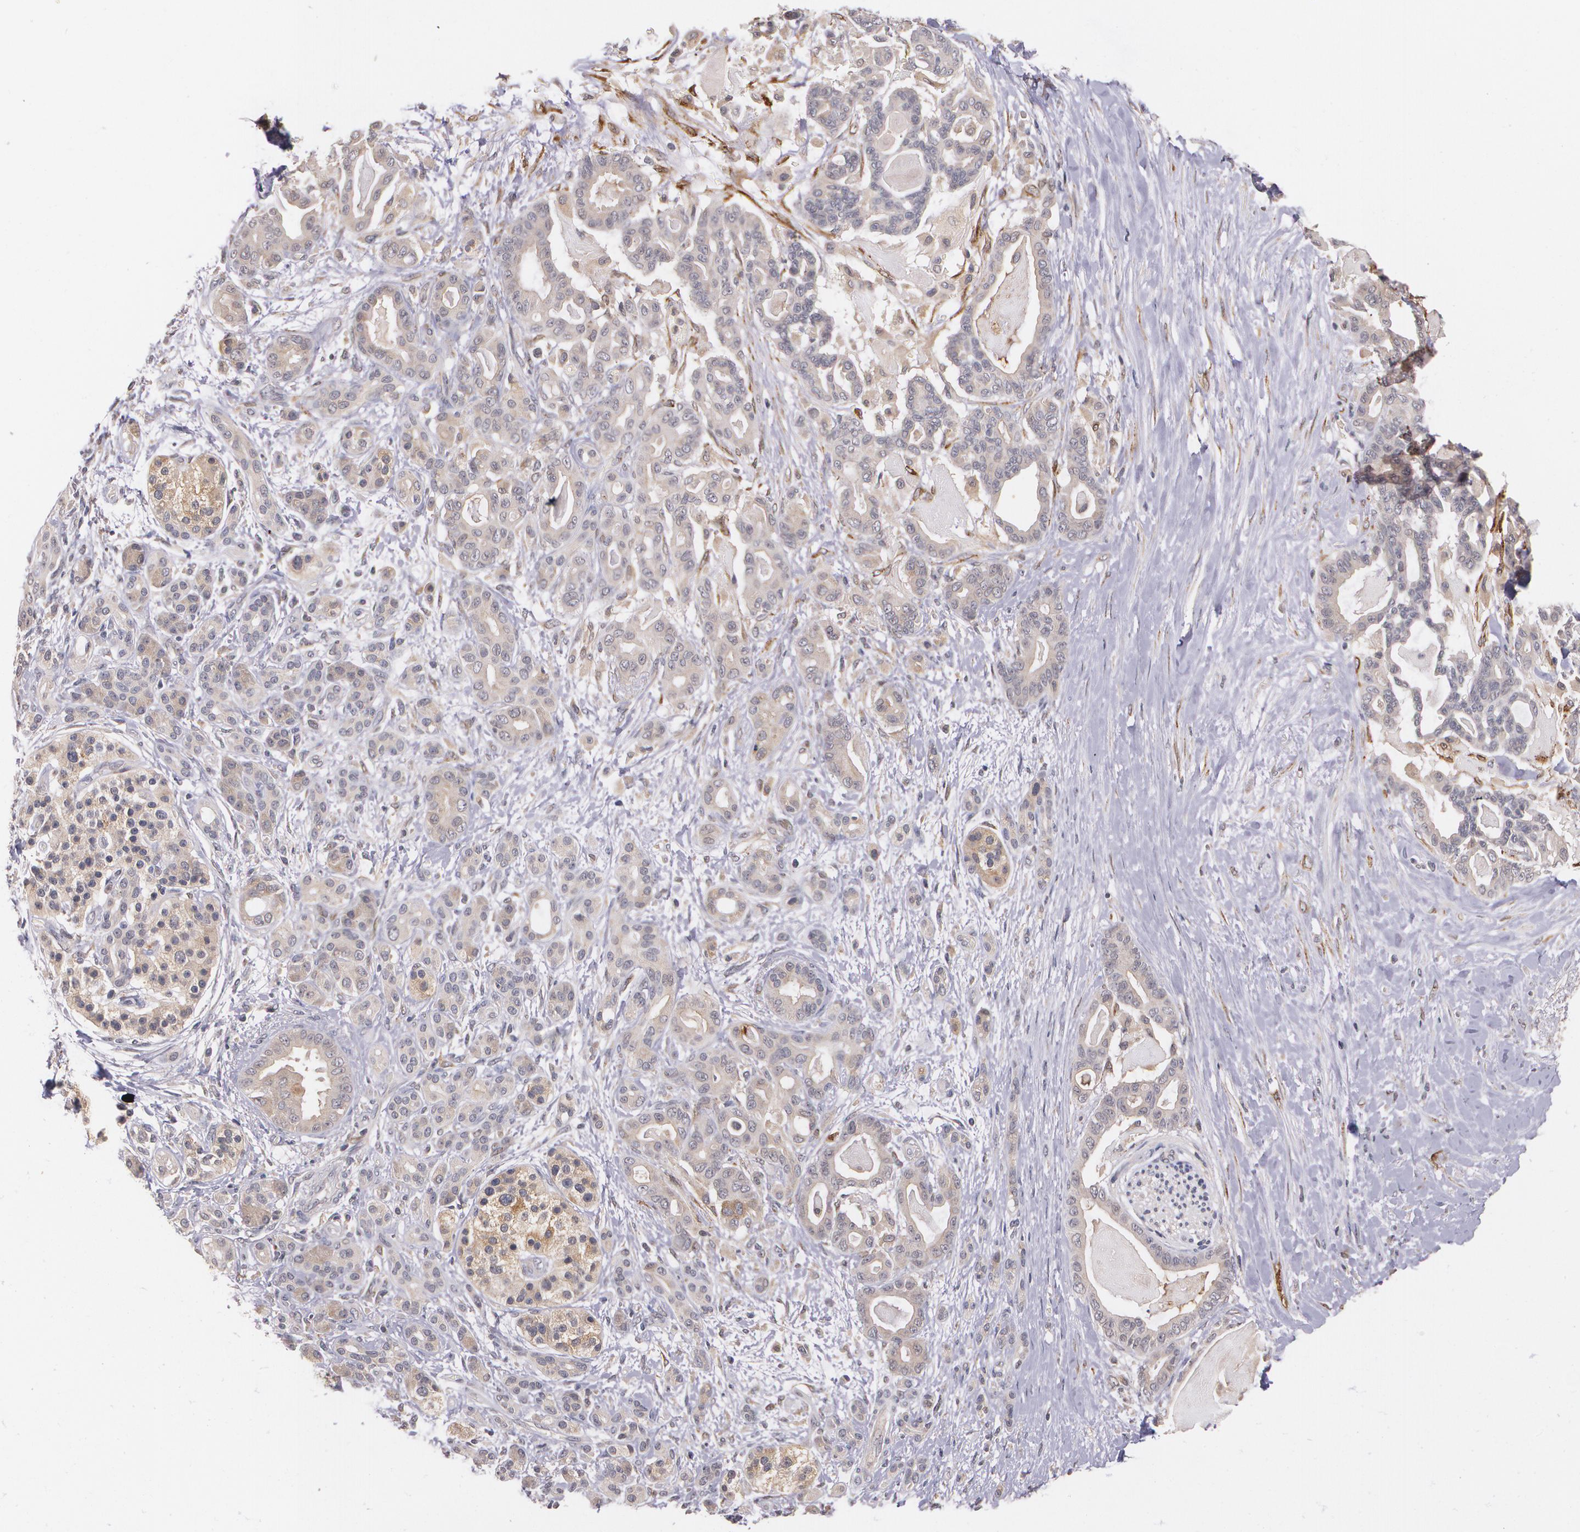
{"staining": {"intensity": "weak", "quantity": ">75%", "location": "cytoplasmic/membranous"}, "tissue": "pancreatic cancer", "cell_type": "Tumor cells", "image_type": "cancer", "snomed": [{"axis": "morphology", "description": "Adenocarcinoma, NOS"}, {"axis": "topography", "description": "Pancreas"}], "caption": "Protein positivity by immunohistochemistry demonstrates weak cytoplasmic/membranous positivity in approximately >75% of tumor cells in pancreatic adenocarcinoma.", "gene": "IFNGR2", "patient": {"sex": "male", "age": 63}}